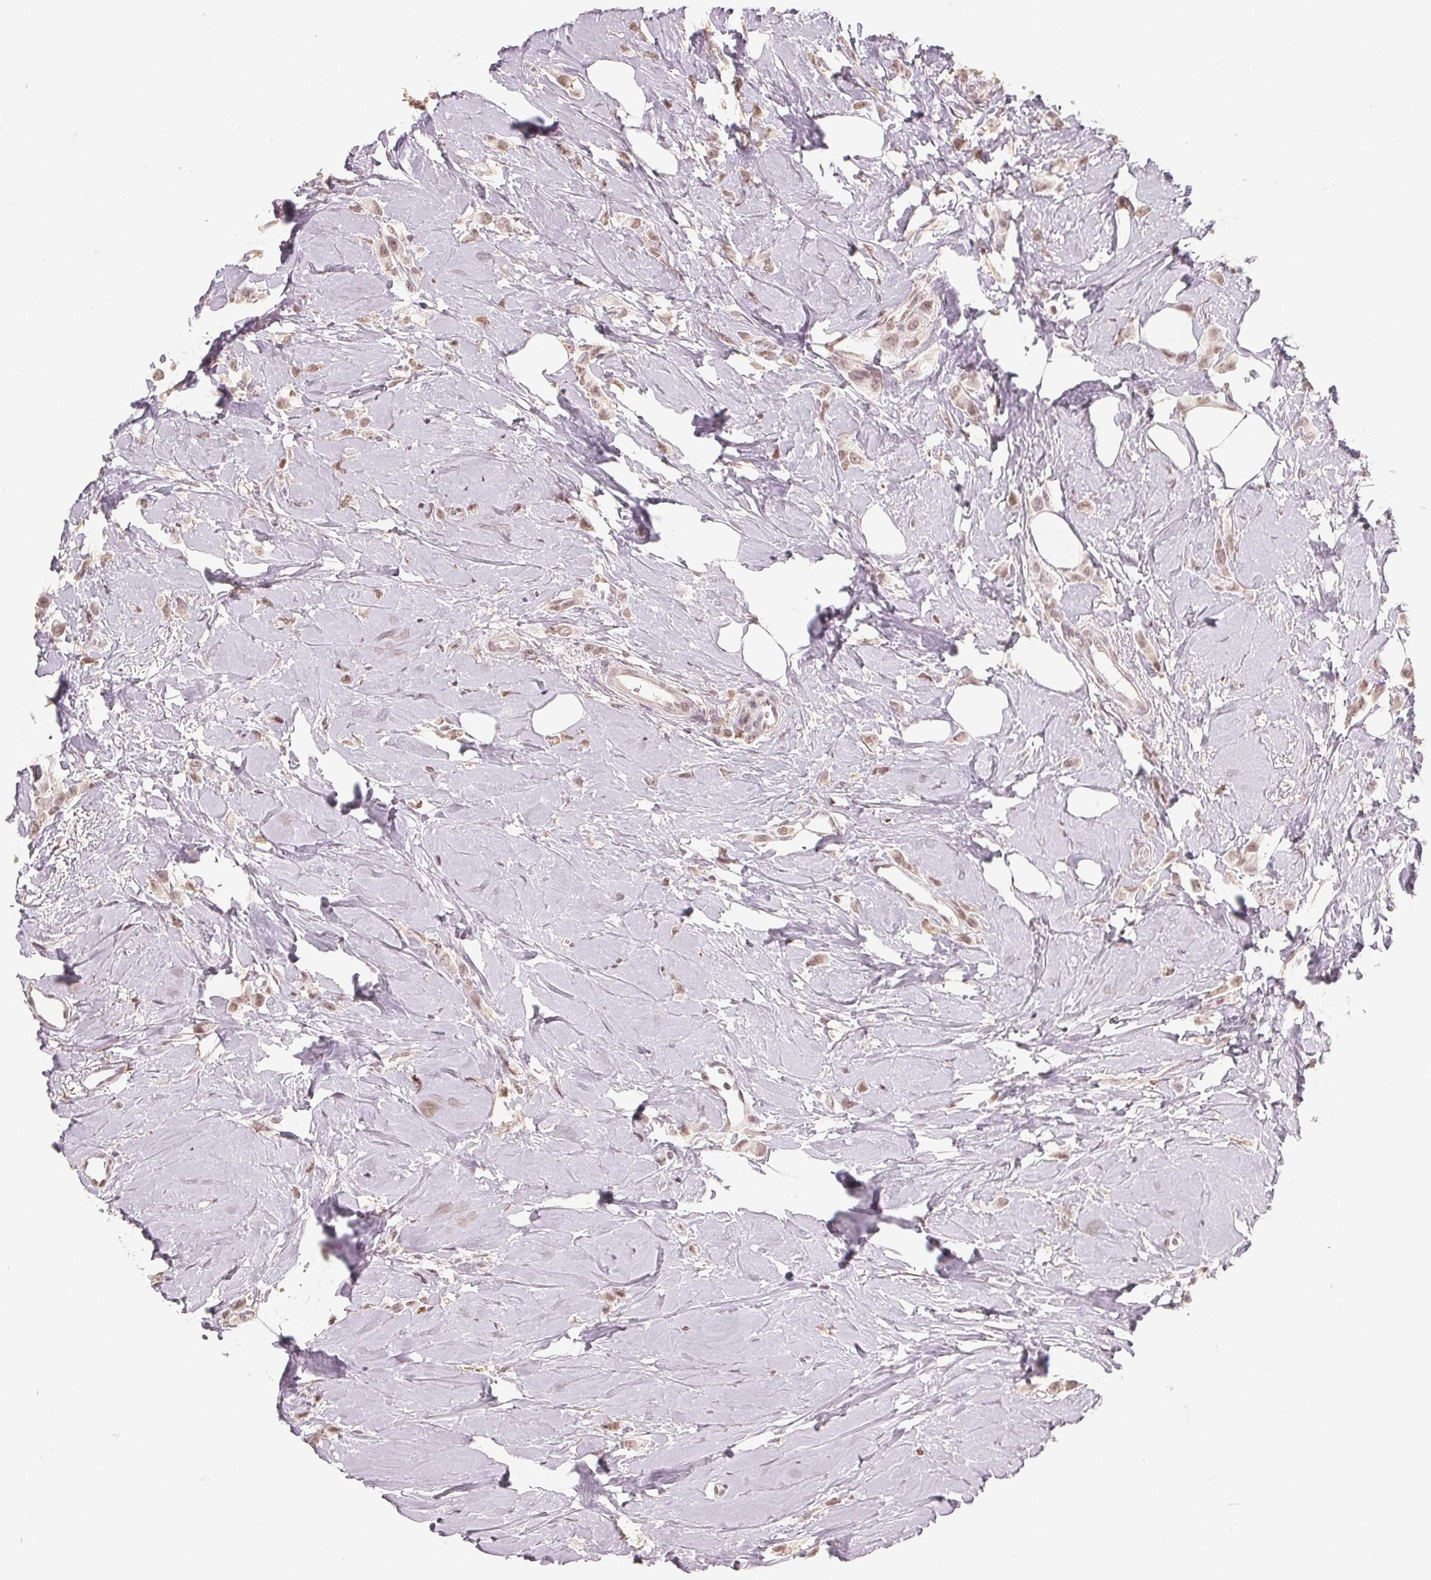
{"staining": {"intensity": "weak", "quantity": ">75%", "location": "nuclear"}, "tissue": "breast cancer", "cell_type": "Tumor cells", "image_type": "cancer", "snomed": [{"axis": "morphology", "description": "Lobular carcinoma"}, {"axis": "topography", "description": "Breast"}], "caption": "A photomicrograph showing weak nuclear staining in about >75% of tumor cells in lobular carcinoma (breast), as visualized by brown immunohistochemical staining.", "gene": "CCDC138", "patient": {"sex": "female", "age": 66}}